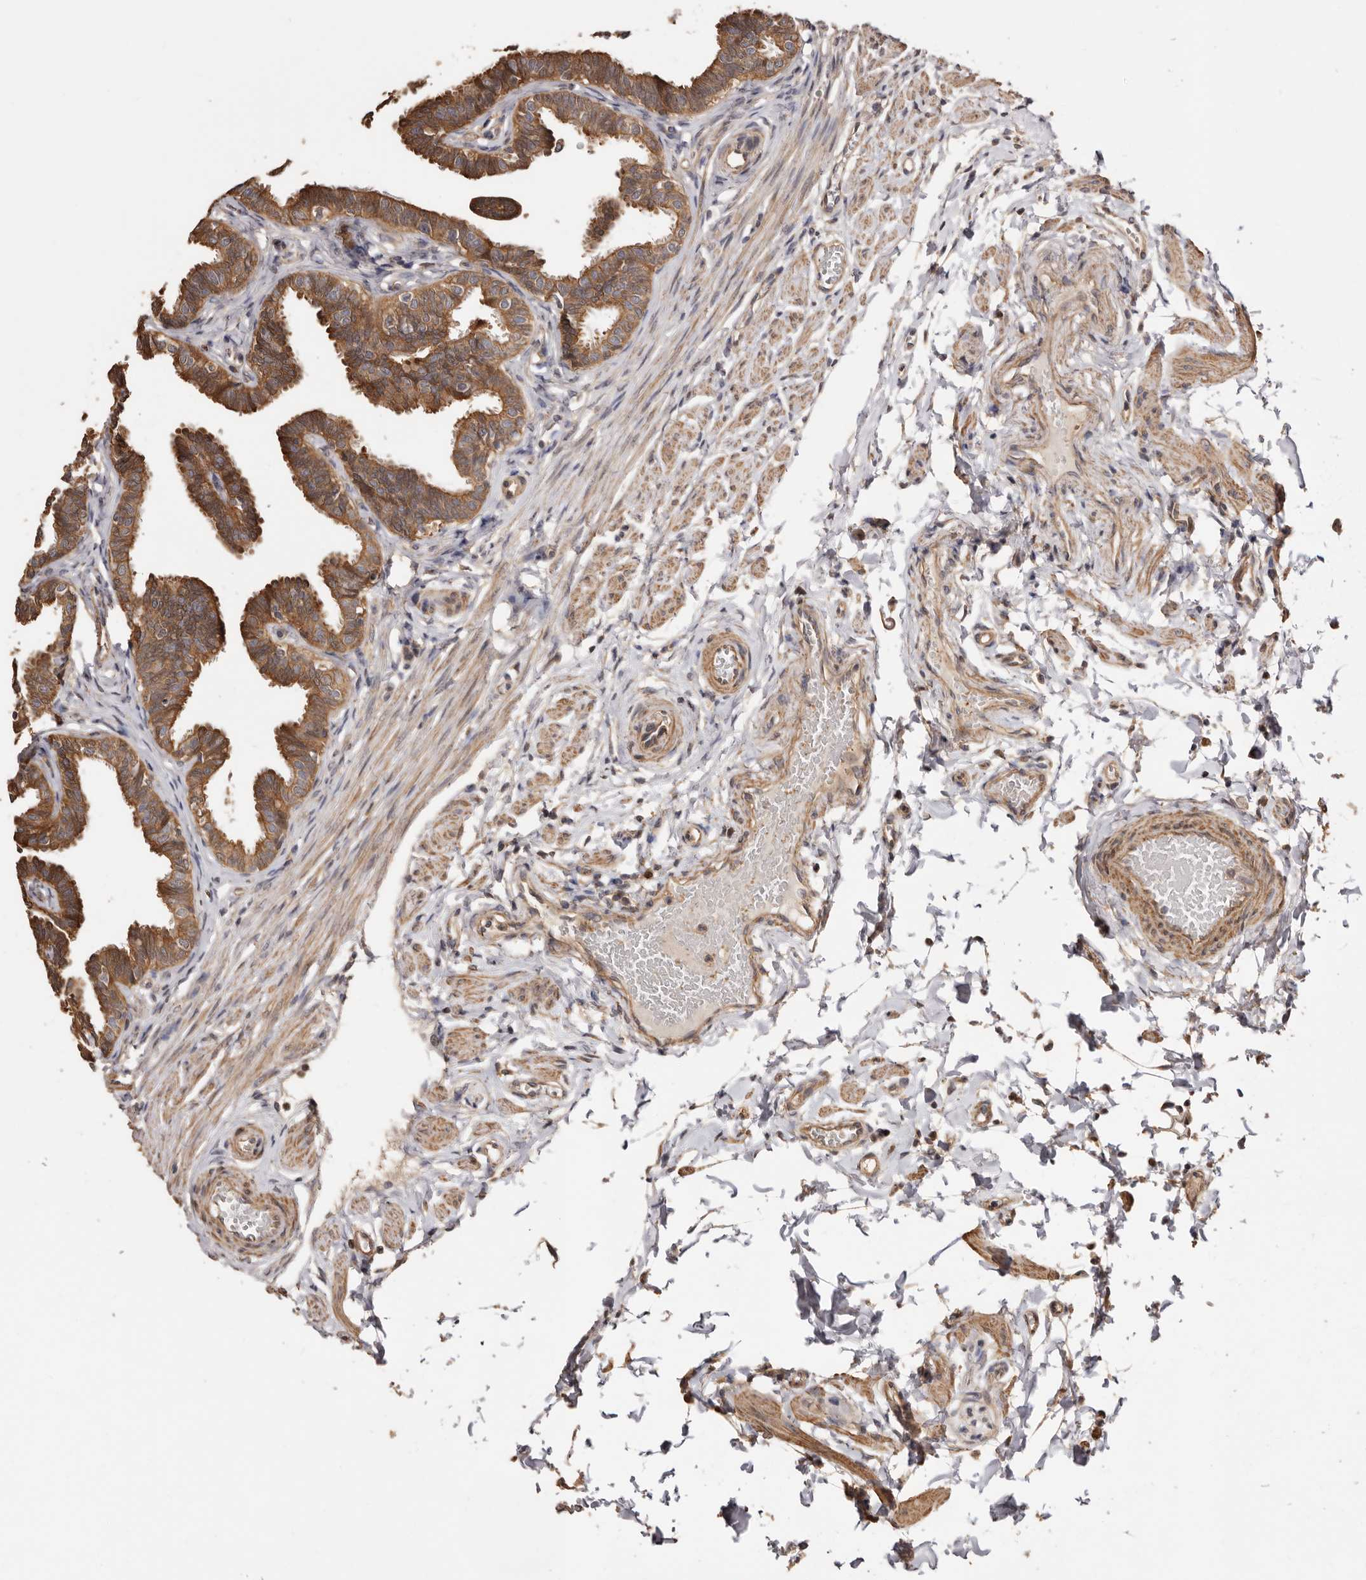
{"staining": {"intensity": "moderate", "quantity": "25%-75%", "location": "cytoplasmic/membranous"}, "tissue": "fallopian tube", "cell_type": "Glandular cells", "image_type": "normal", "snomed": [{"axis": "morphology", "description": "Normal tissue, NOS"}, {"axis": "topography", "description": "Fallopian tube"}, {"axis": "topography", "description": "Ovary"}], "caption": "Immunohistochemistry histopathology image of normal fallopian tube: fallopian tube stained using immunohistochemistry shows medium levels of moderate protein expression localized specifically in the cytoplasmic/membranous of glandular cells, appearing as a cytoplasmic/membranous brown color.", "gene": "COQ8B", "patient": {"sex": "female", "age": 23}}